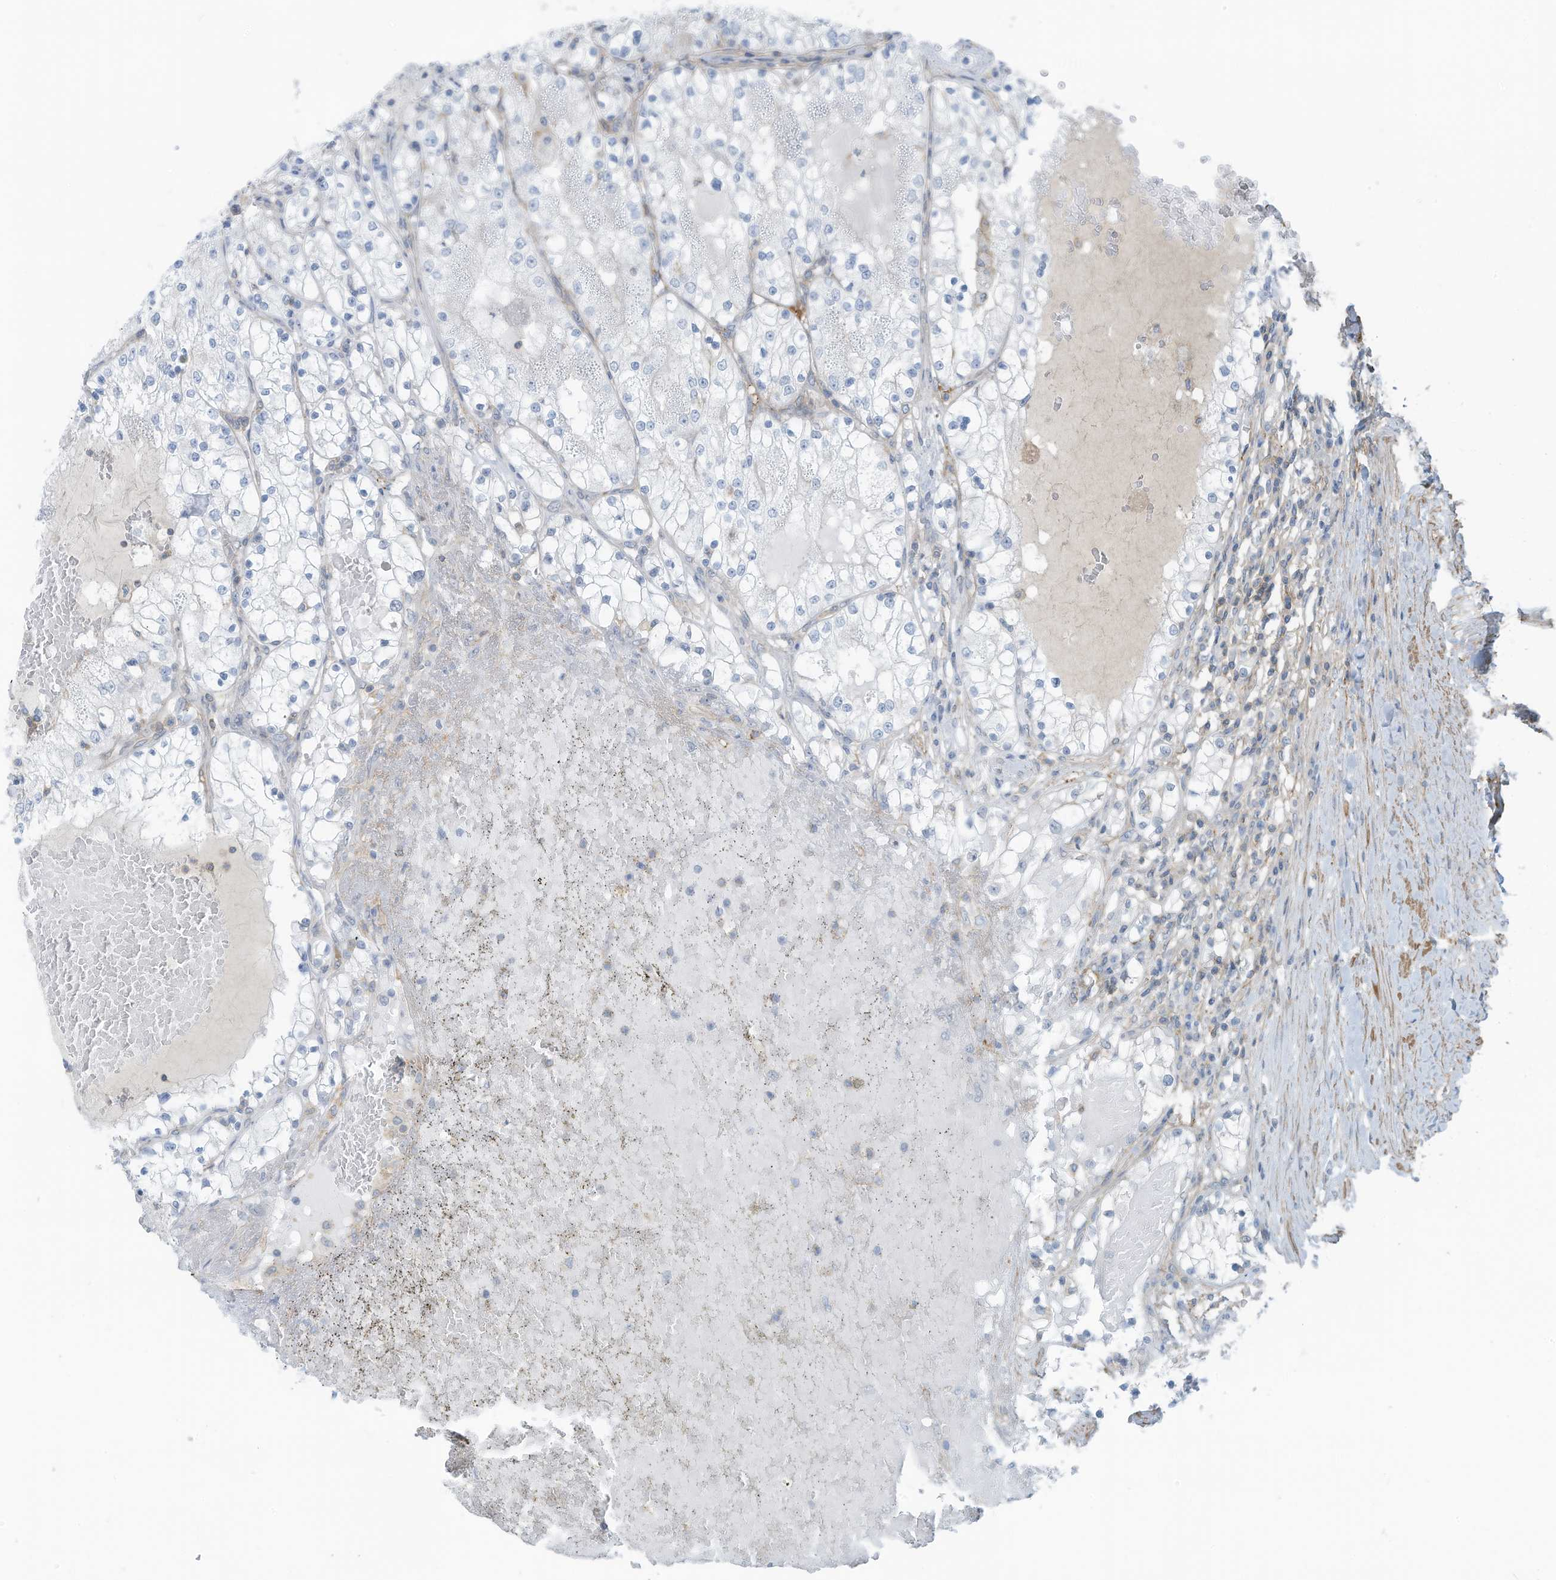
{"staining": {"intensity": "negative", "quantity": "none", "location": "none"}, "tissue": "renal cancer", "cell_type": "Tumor cells", "image_type": "cancer", "snomed": [{"axis": "morphology", "description": "Normal tissue, NOS"}, {"axis": "morphology", "description": "Adenocarcinoma, NOS"}, {"axis": "topography", "description": "Kidney"}], "caption": "Human renal cancer (adenocarcinoma) stained for a protein using immunohistochemistry exhibits no positivity in tumor cells.", "gene": "ZNF846", "patient": {"sex": "male", "age": 68}}